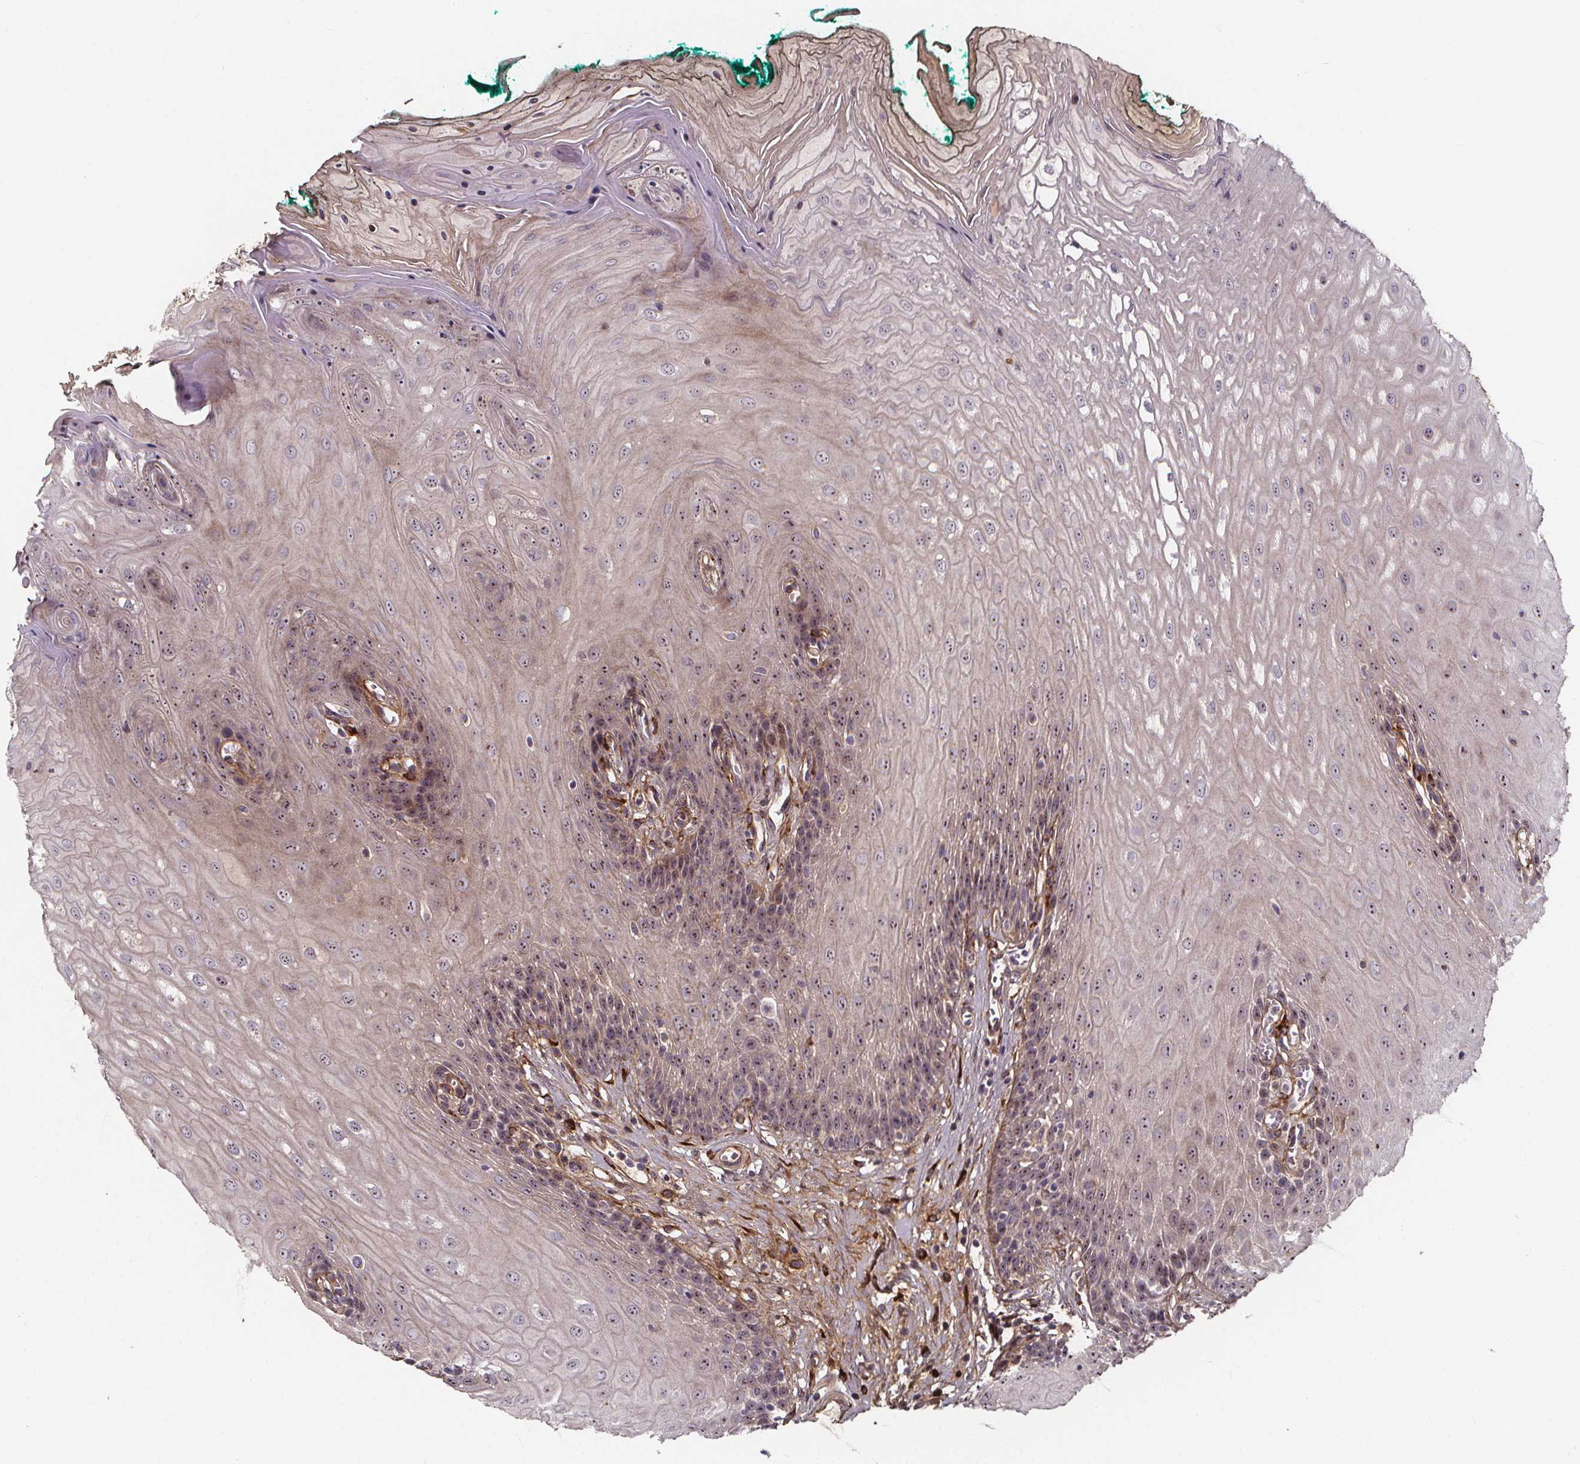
{"staining": {"intensity": "weak", "quantity": "<25%", "location": "cytoplasmic/membranous,nuclear"}, "tissue": "oral mucosa", "cell_type": "Squamous epithelial cells", "image_type": "normal", "snomed": [{"axis": "morphology", "description": "Normal tissue, NOS"}, {"axis": "topography", "description": "Oral tissue"}], "caption": "An immunohistochemistry micrograph of unremarkable oral mucosa is shown. There is no staining in squamous epithelial cells of oral mucosa. The staining was performed using DAB to visualize the protein expression in brown, while the nuclei were stained in blue with hematoxylin (Magnification: 20x).", "gene": "AEBP1", "patient": {"sex": "female", "age": 68}}